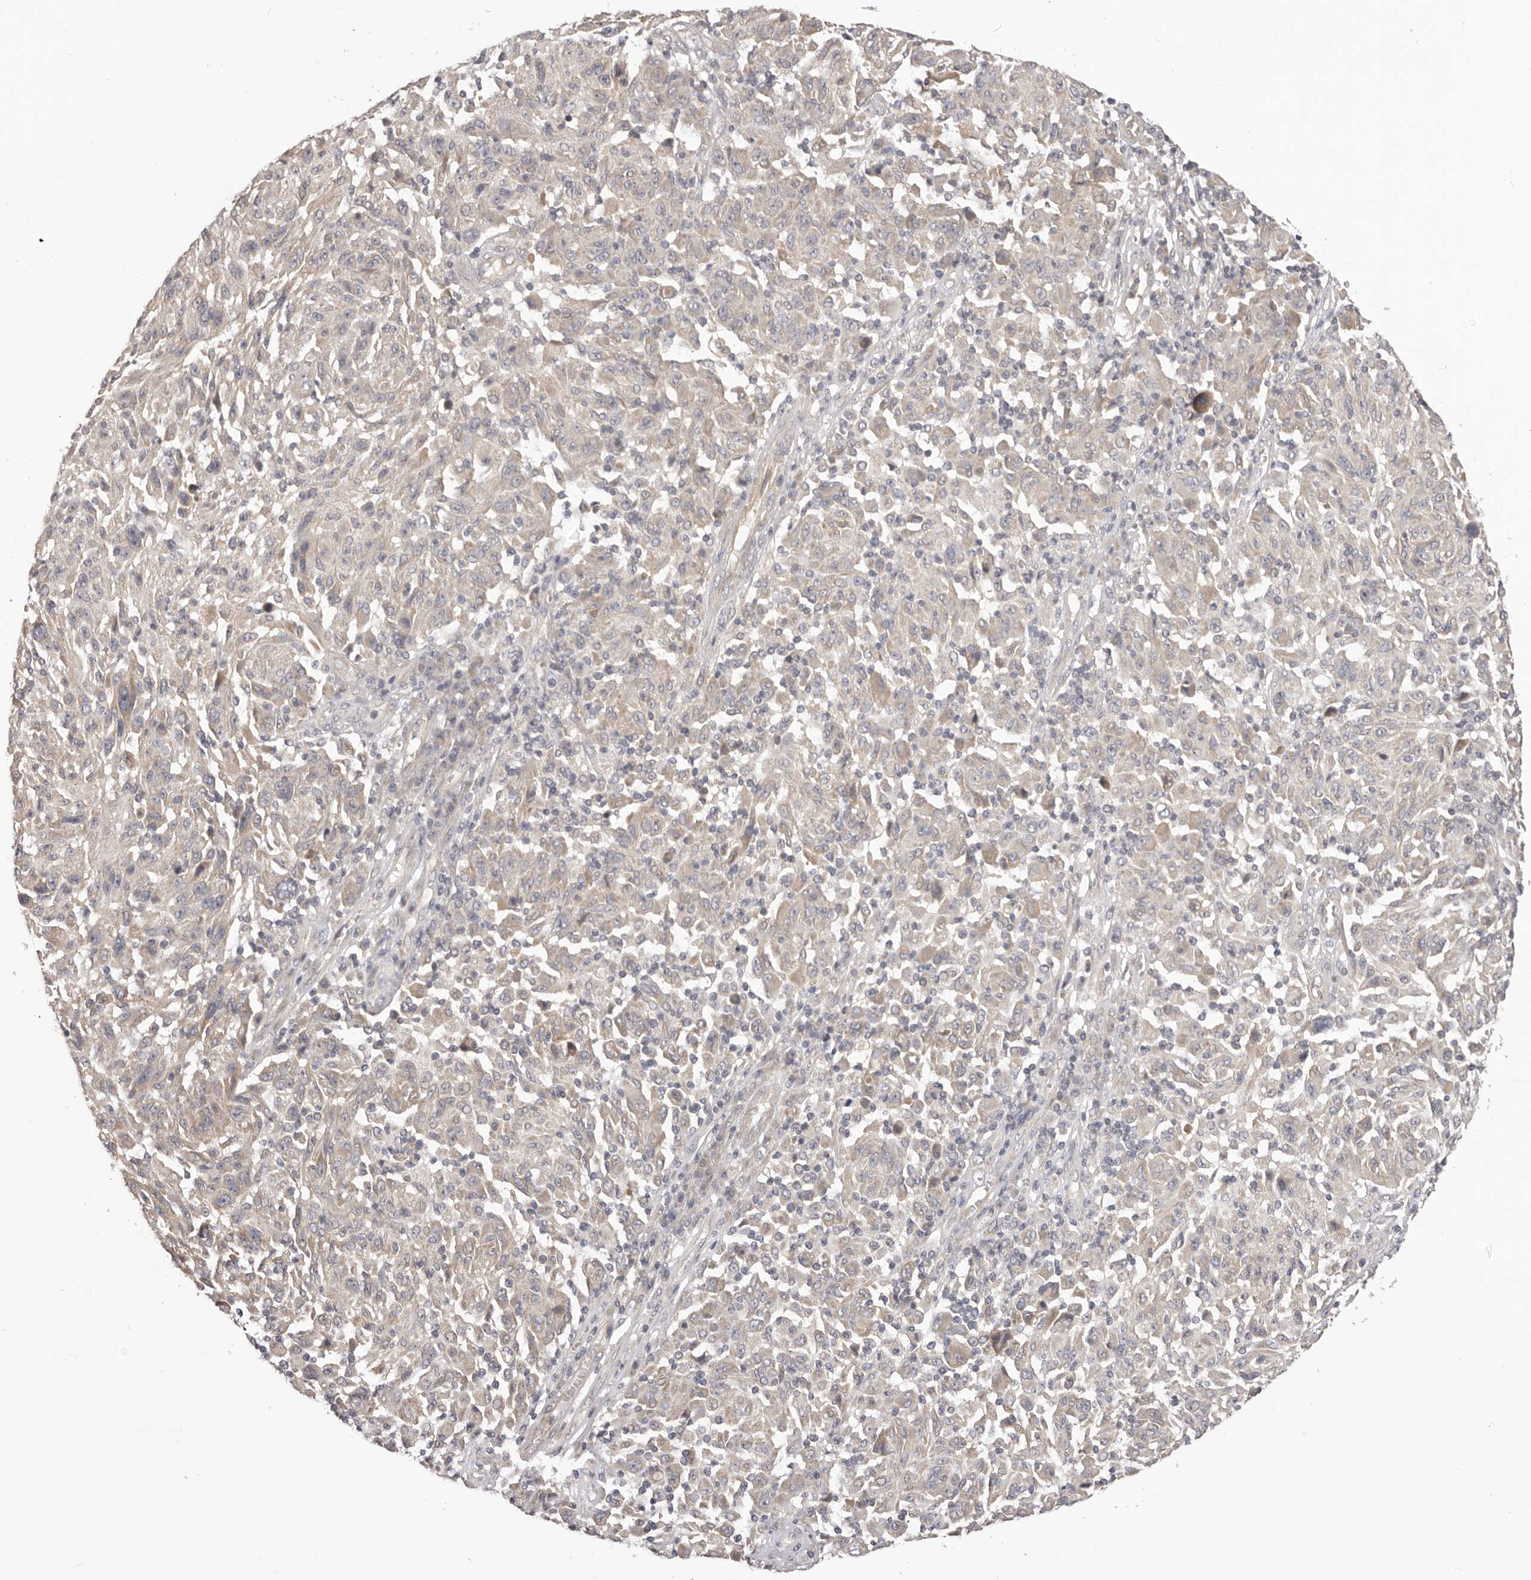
{"staining": {"intensity": "weak", "quantity": ">75%", "location": "cytoplasmic/membranous"}, "tissue": "melanoma", "cell_type": "Tumor cells", "image_type": "cancer", "snomed": [{"axis": "morphology", "description": "Malignant melanoma, NOS"}, {"axis": "topography", "description": "Skin"}], "caption": "Immunohistochemistry staining of malignant melanoma, which shows low levels of weak cytoplasmic/membranous positivity in about >75% of tumor cells indicating weak cytoplasmic/membranous protein positivity. The staining was performed using DAB (brown) for protein detection and nuclei were counterstained in hematoxylin (blue).", "gene": "HRH1", "patient": {"sex": "male", "age": 53}}